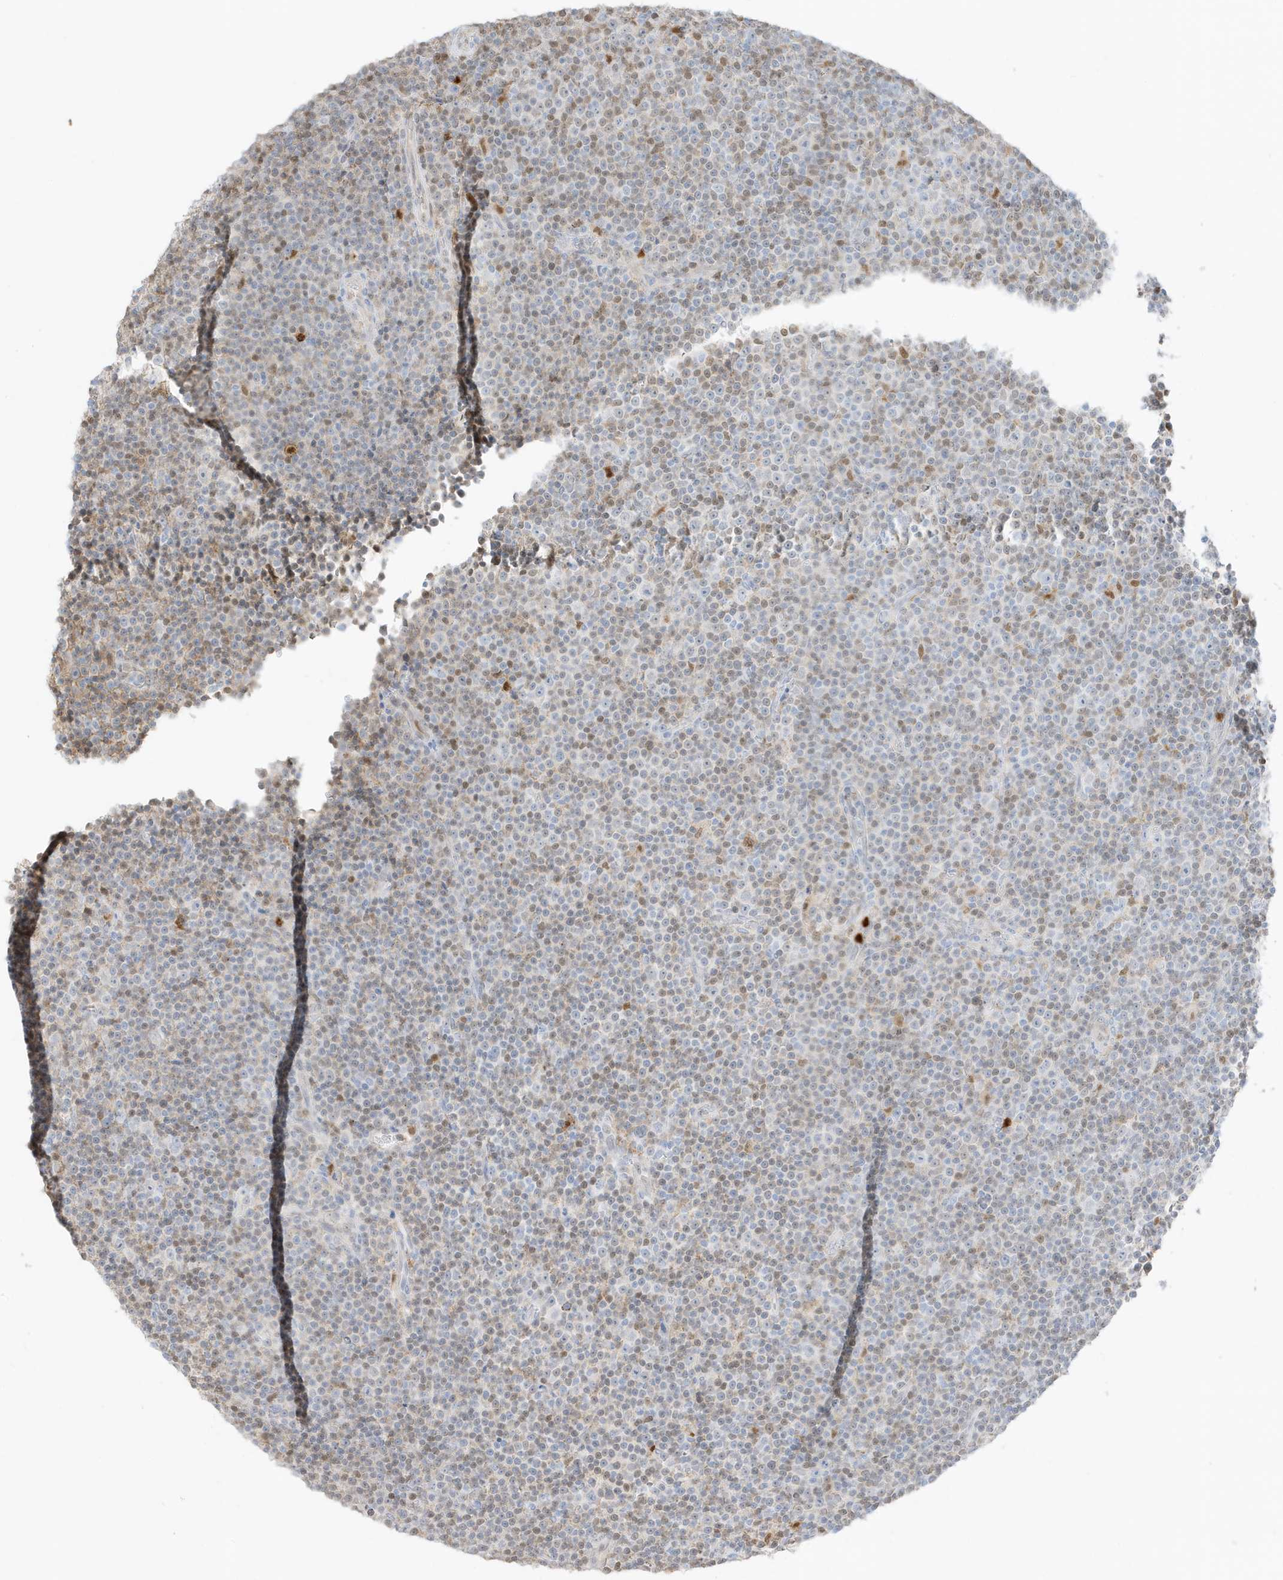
{"staining": {"intensity": "weak", "quantity": "<25%", "location": "nuclear"}, "tissue": "lymphoma", "cell_type": "Tumor cells", "image_type": "cancer", "snomed": [{"axis": "morphology", "description": "Malignant lymphoma, non-Hodgkin's type, Low grade"}, {"axis": "topography", "description": "Lymph node"}], "caption": "There is no significant expression in tumor cells of low-grade malignant lymphoma, non-Hodgkin's type.", "gene": "GCA", "patient": {"sex": "female", "age": 67}}